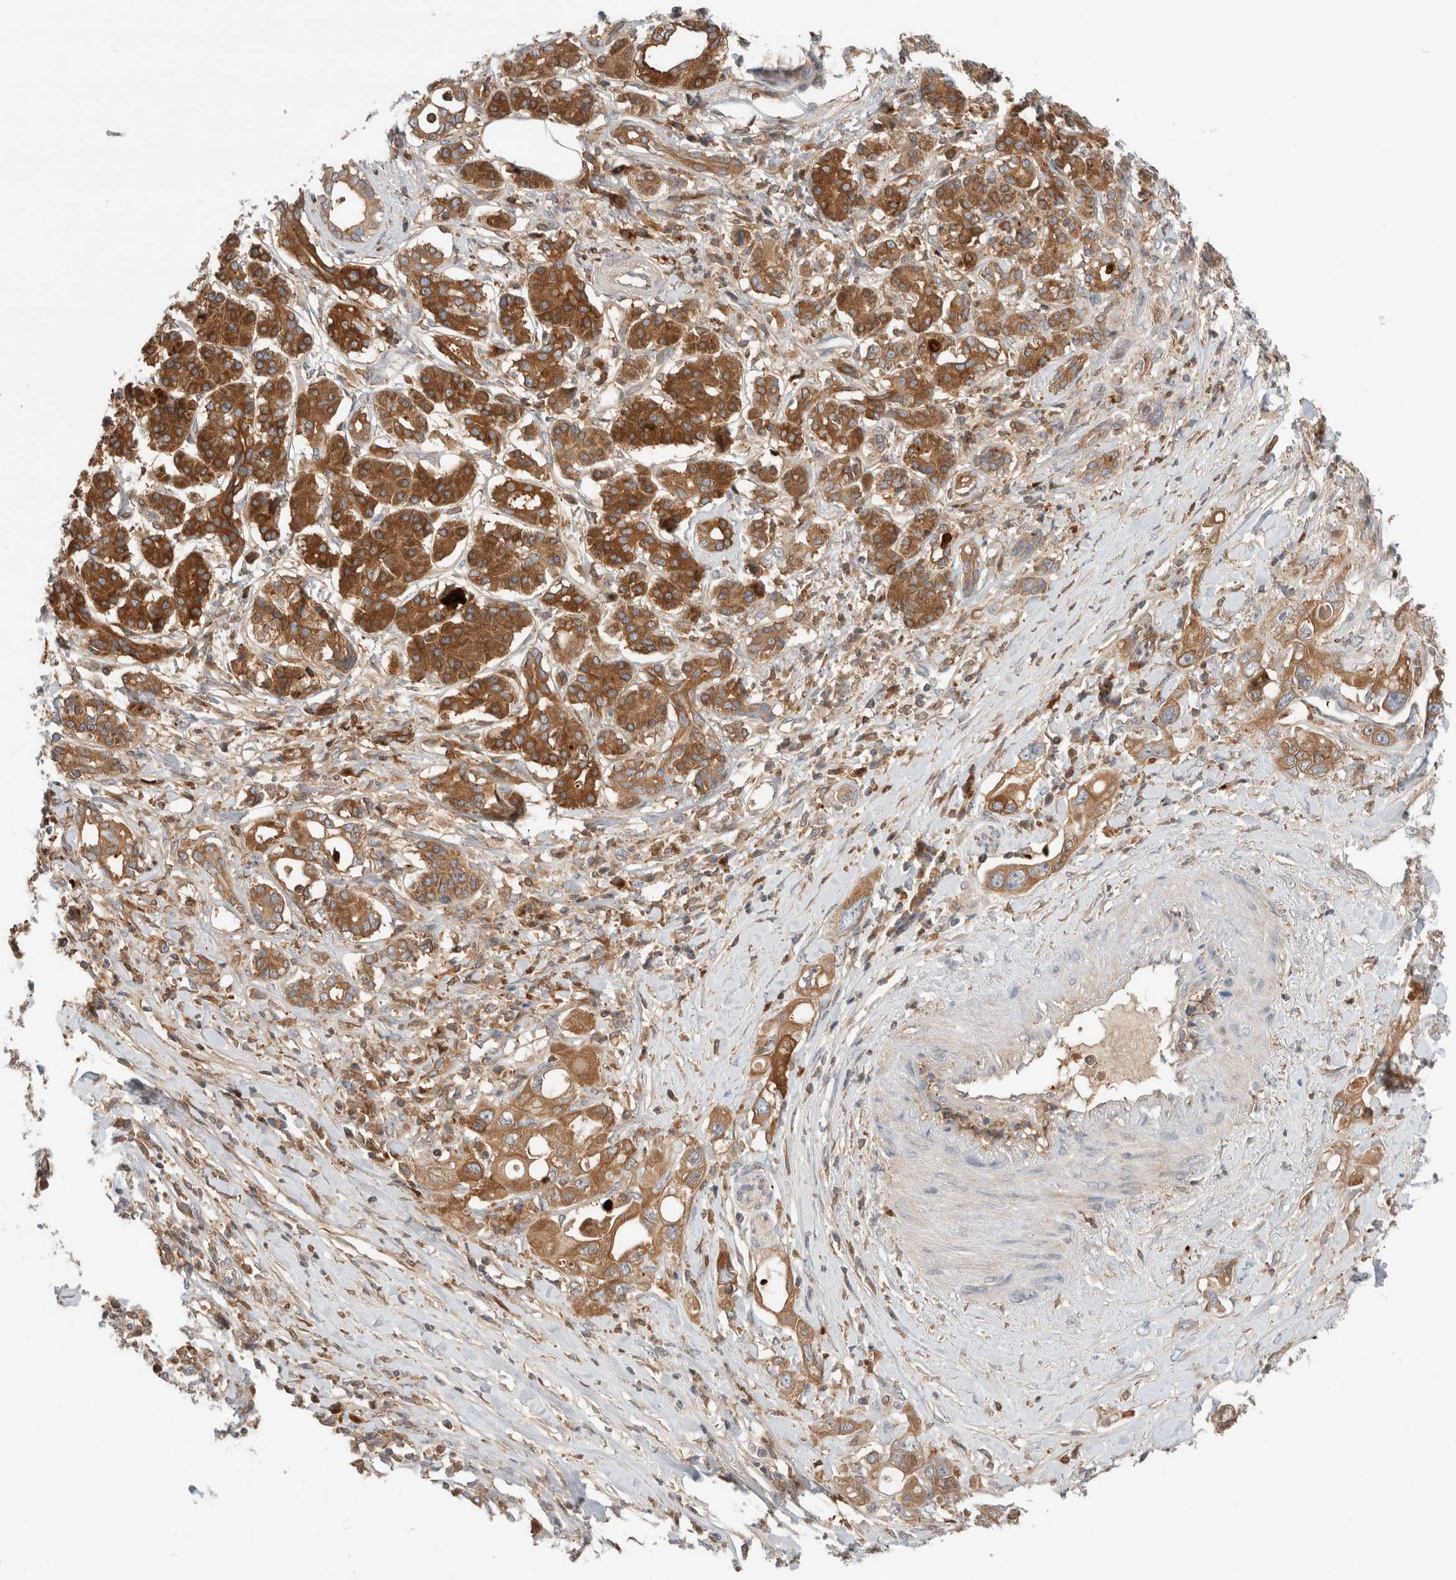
{"staining": {"intensity": "strong", "quantity": ">75%", "location": "cytoplasmic/membranous"}, "tissue": "pancreatic cancer", "cell_type": "Tumor cells", "image_type": "cancer", "snomed": [{"axis": "morphology", "description": "Adenocarcinoma, NOS"}, {"axis": "topography", "description": "Pancreas"}], "caption": "There is high levels of strong cytoplasmic/membranous staining in tumor cells of pancreatic cancer, as demonstrated by immunohistochemical staining (brown color).", "gene": "KLHL14", "patient": {"sex": "female", "age": 56}}